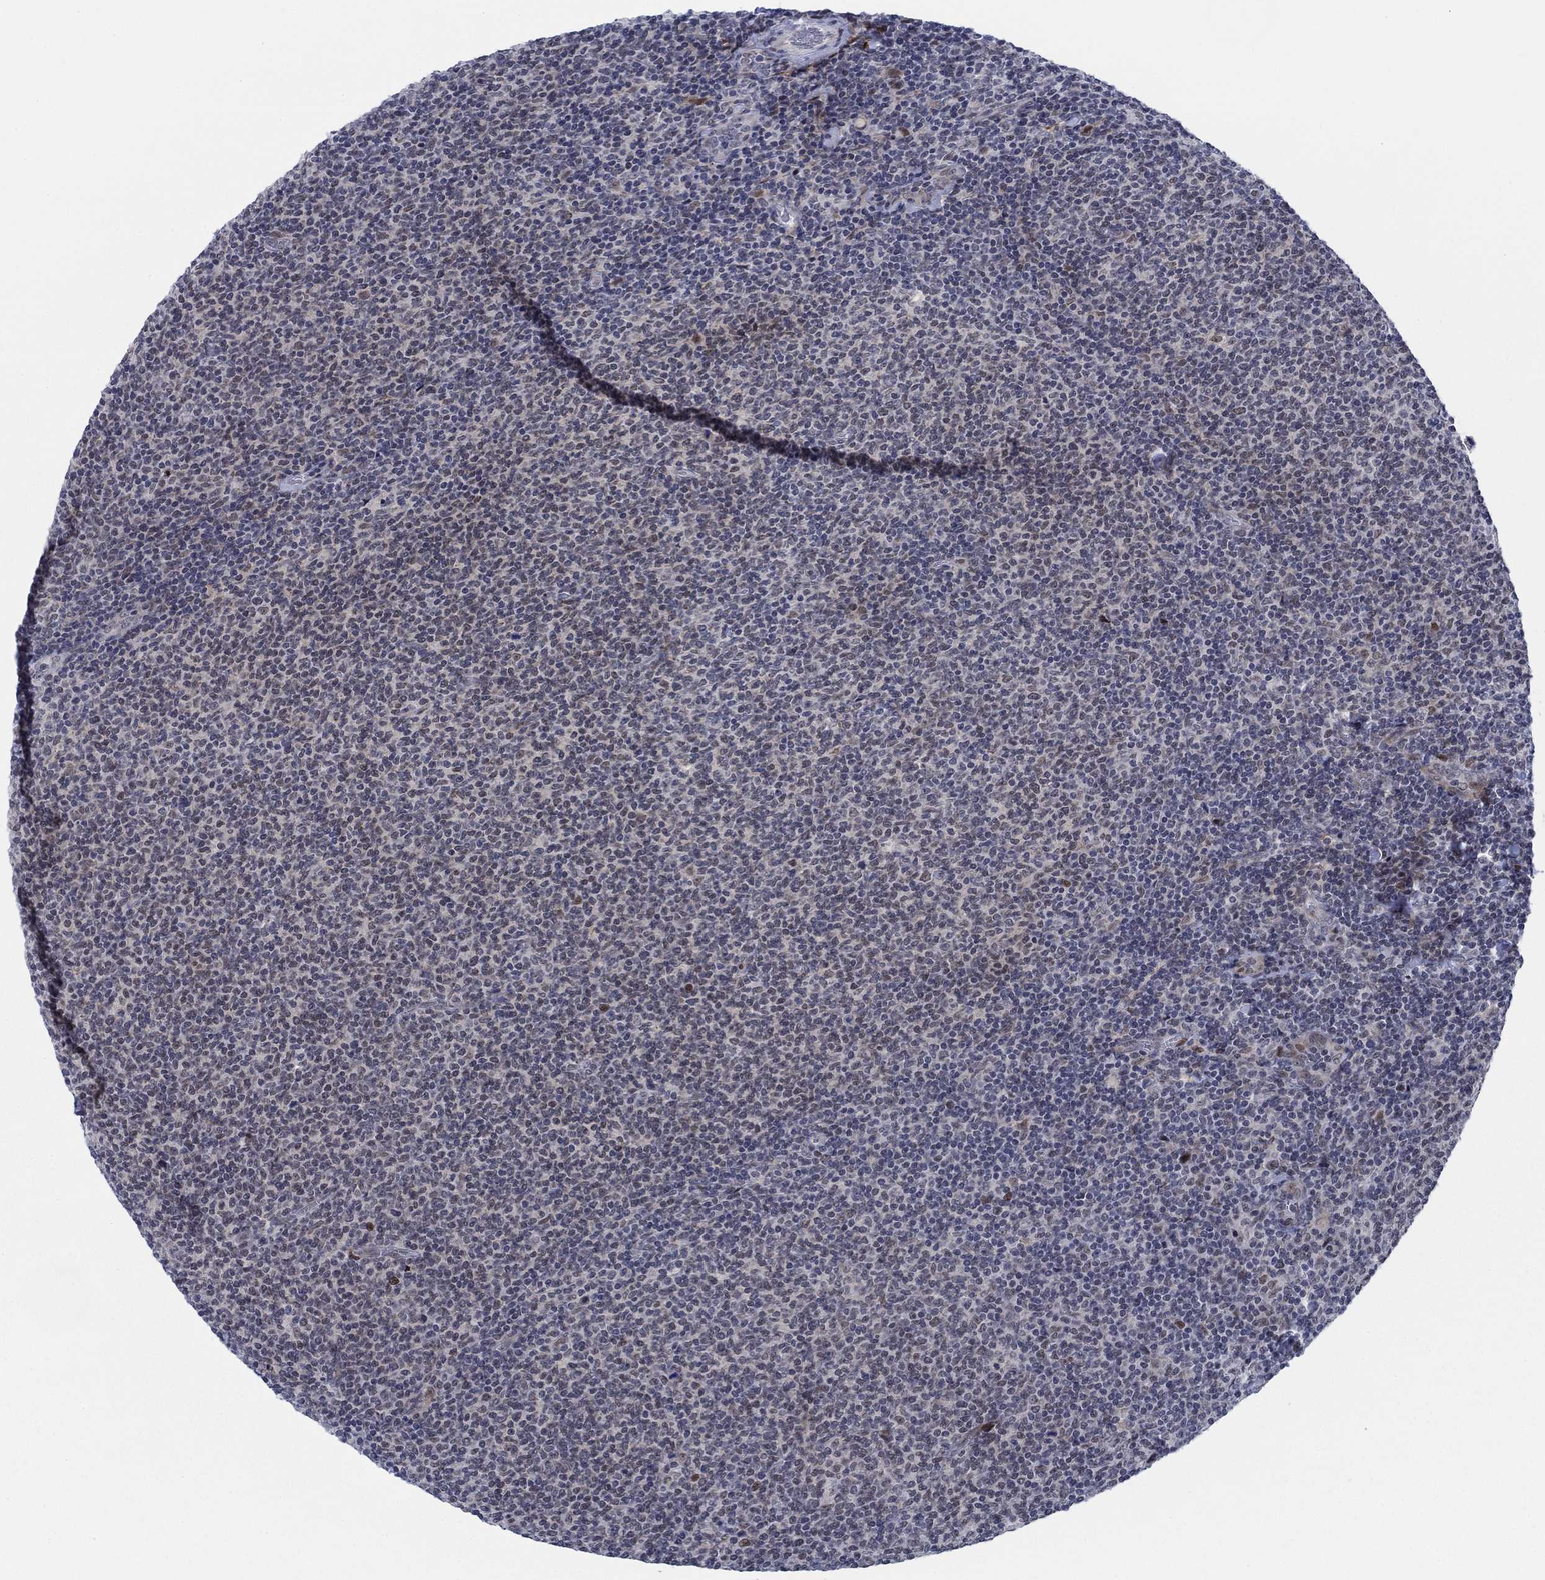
{"staining": {"intensity": "negative", "quantity": "none", "location": "none"}, "tissue": "lymphoma", "cell_type": "Tumor cells", "image_type": "cancer", "snomed": [{"axis": "morphology", "description": "Malignant lymphoma, non-Hodgkin's type, Low grade"}, {"axis": "topography", "description": "Lymph node"}], "caption": "The image reveals no staining of tumor cells in low-grade malignant lymphoma, non-Hodgkin's type.", "gene": "NEU3", "patient": {"sex": "male", "age": 52}}